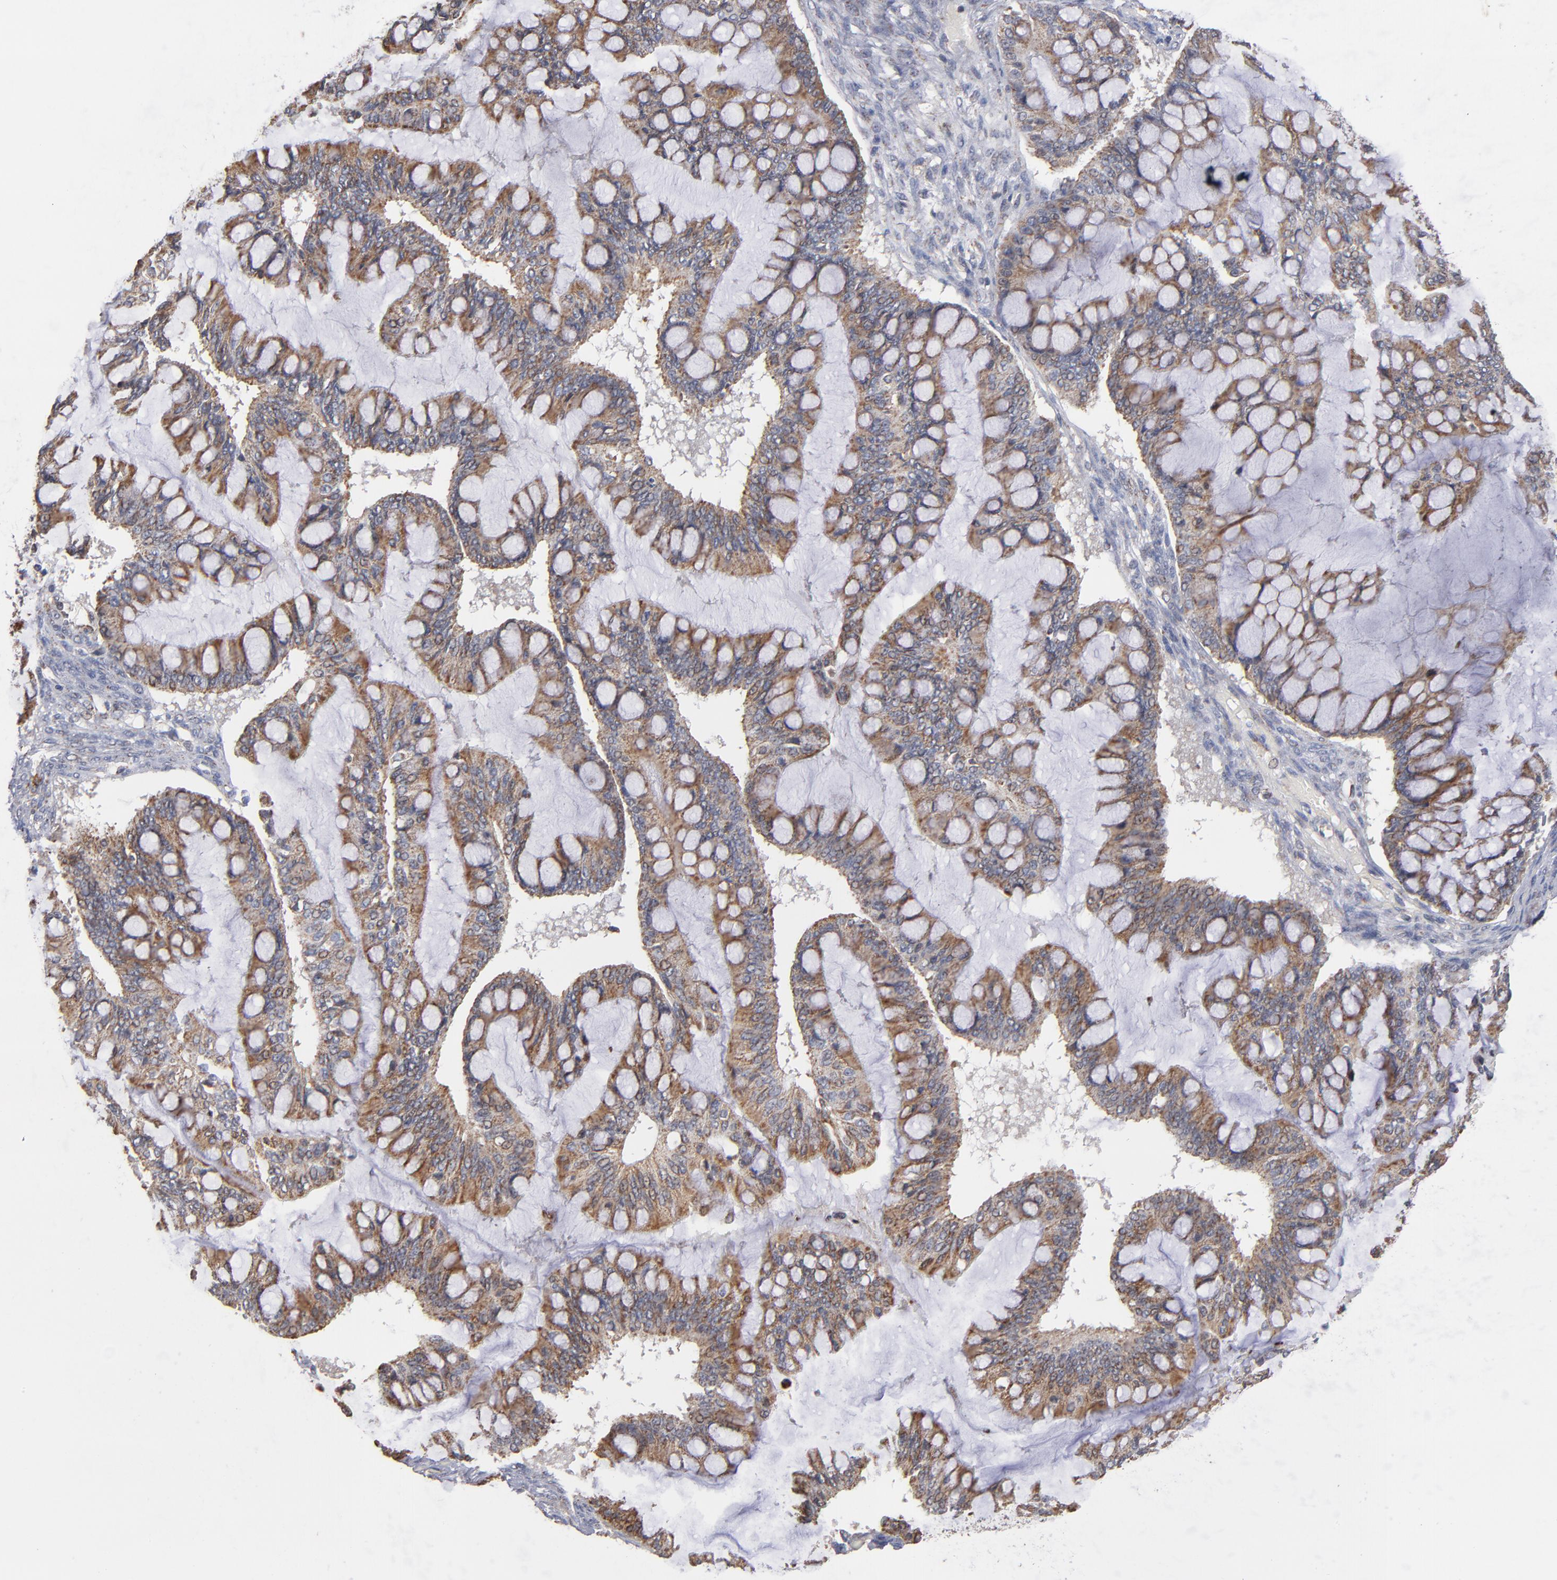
{"staining": {"intensity": "moderate", "quantity": ">75%", "location": "cytoplasmic/membranous"}, "tissue": "ovarian cancer", "cell_type": "Tumor cells", "image_type": "cancer", "snomed": [{"axis": "morphology", "description": "Cystadenocarcinoma, mucinous, NOS"}, {"axis": "topography", "description": "Ovary"}], "caption": "Immunohistochemical staining of ovarian mucinous cystadenocarcinoma displays medium levels of moderate cytoplasmic/membranous protein positivity in approximately >75% of tumor cells.", "gene": "MIPOL1", "patient": {"sex": "female", "age": 73}}